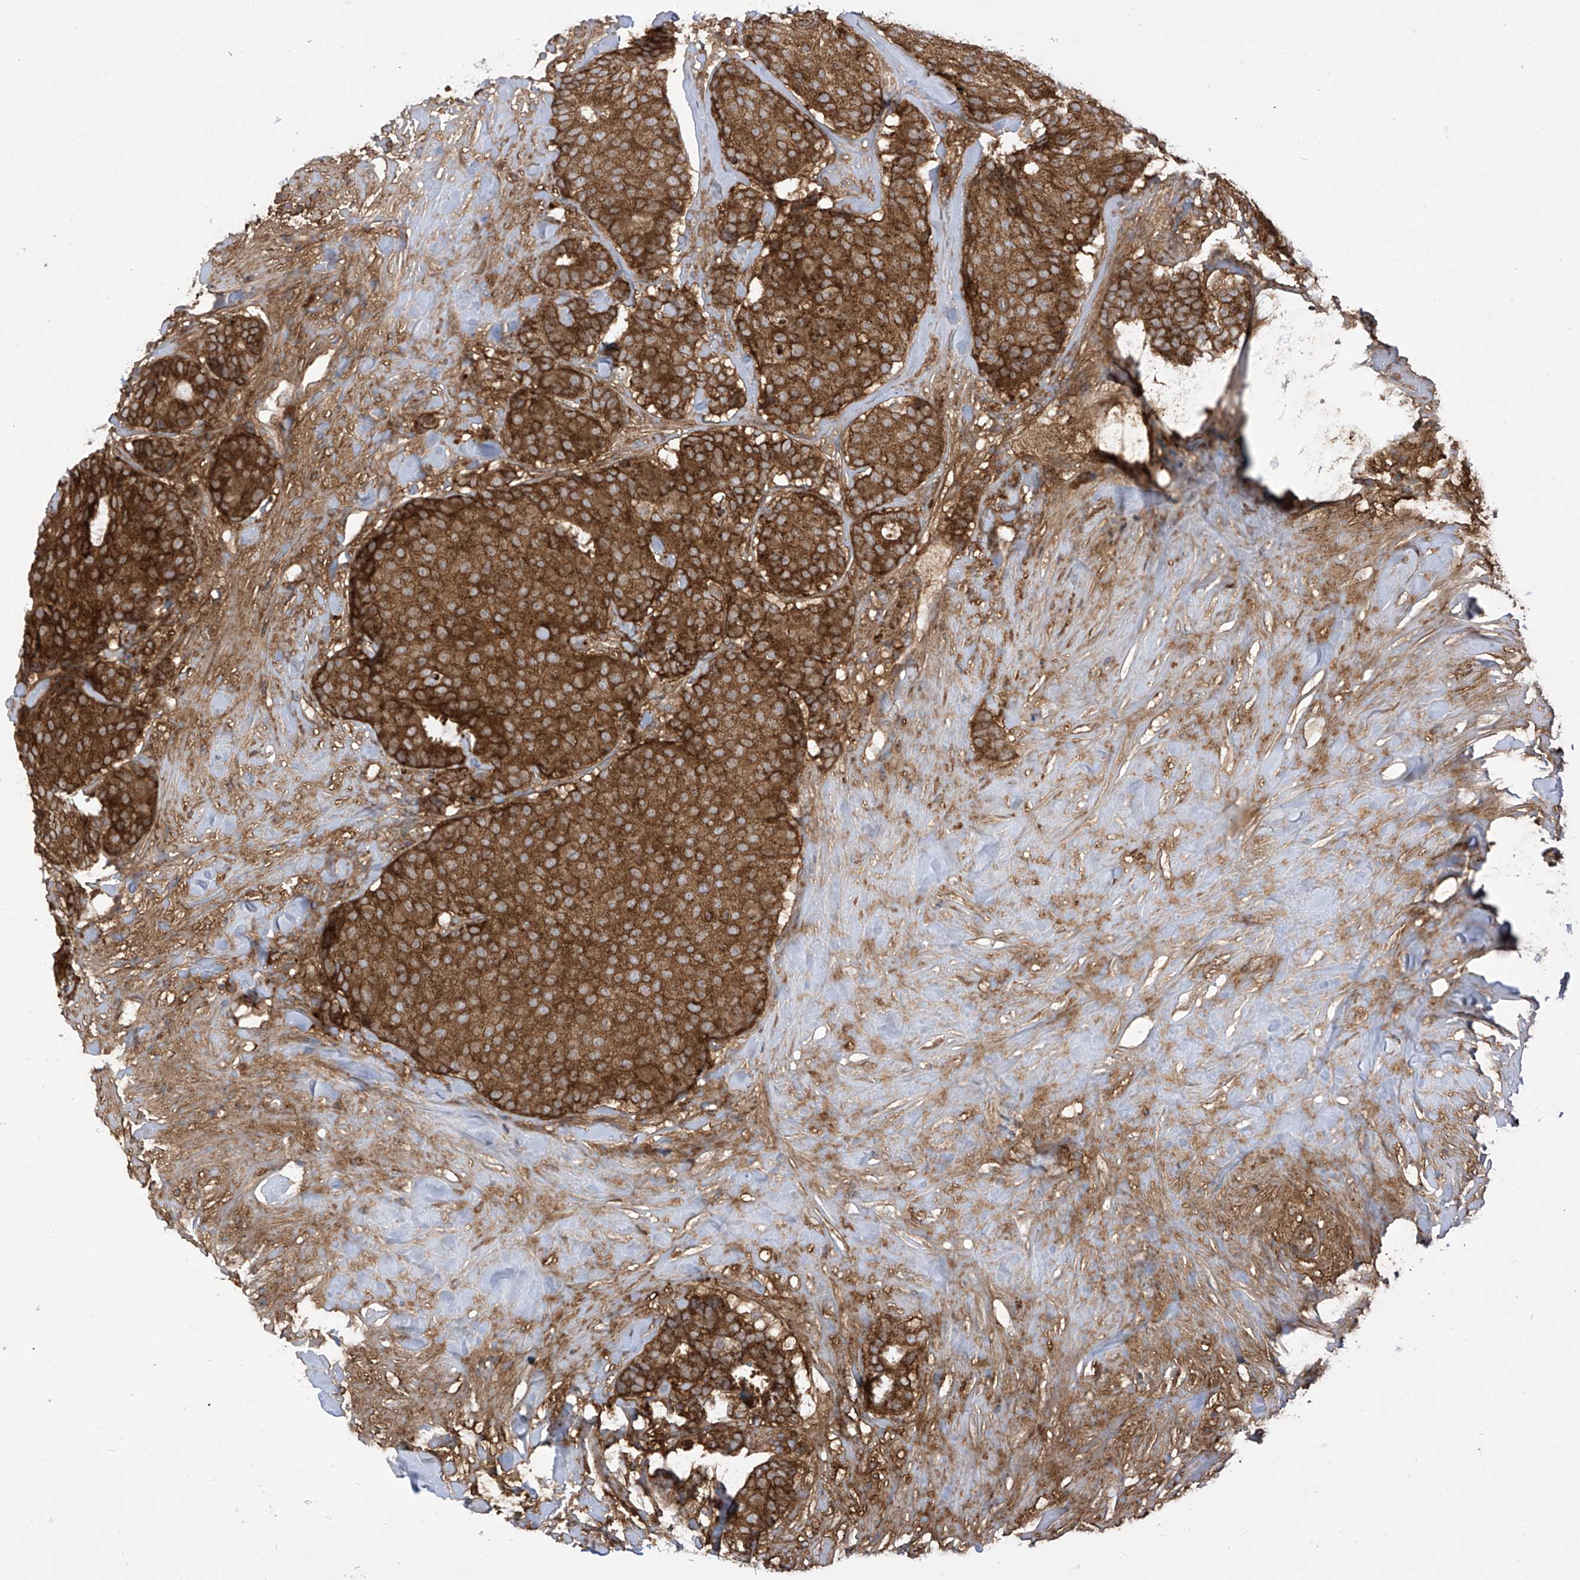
{"staining": {"intensity": "strong", "quantity": ">75%", "location": "cytoplasmic/membranous"}, "tissue": "breast cancer", "cell_type": "Tumor cells", "image_type": "cancer", "snomed": [{"axis": "morphology", "description": "Duct carcinoma"}, {"axis": "topography", "description": "Breast"}], "caption": "Intraductal carcinoma (breast) stained with DAB (3,3'-diaminobenzidine) IHC exhibits high levels of strong cytoplasmic/membranous staining in about >75% of tumor cells.", "gene": "REPS1", "patient": {"sex": "female", "age": 75}}